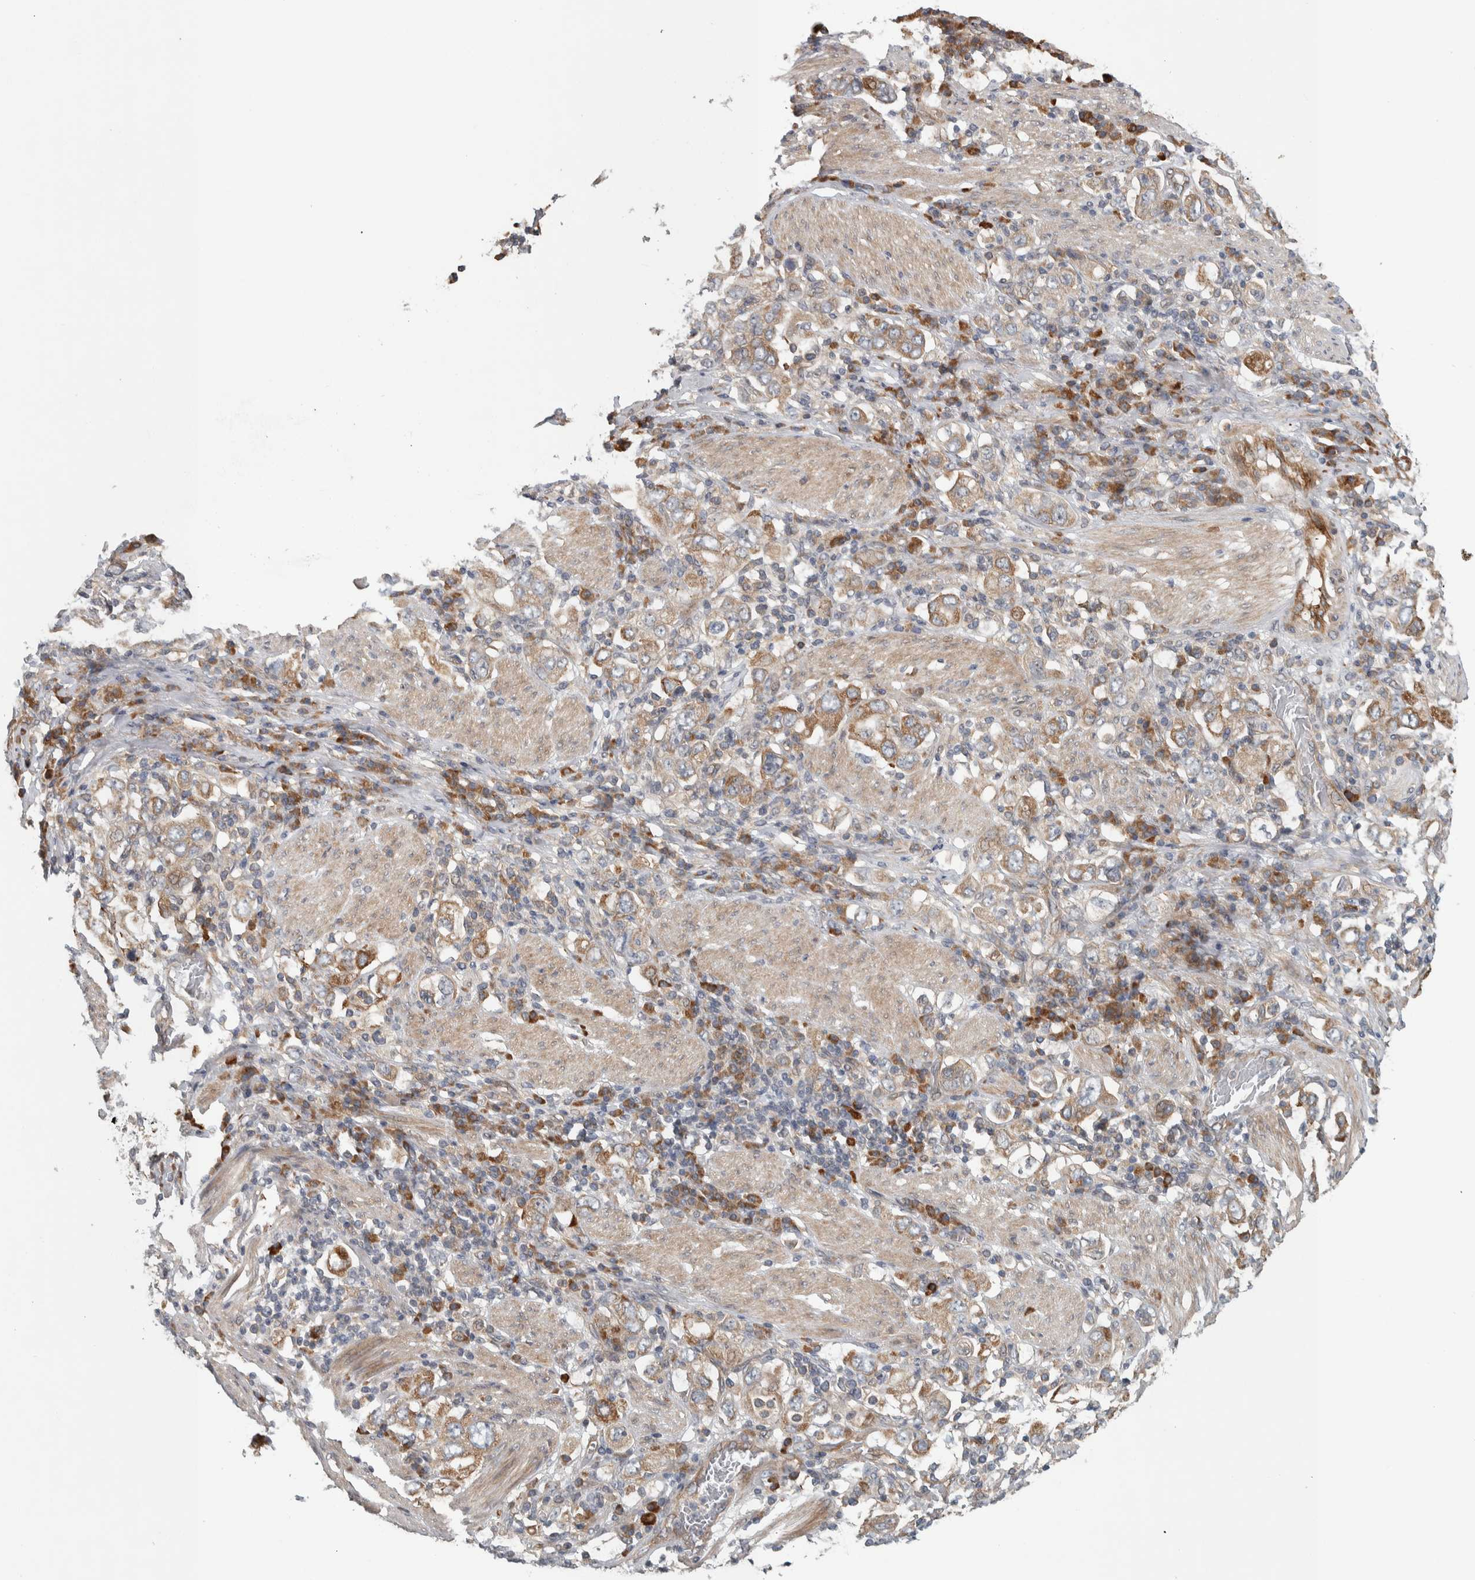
{"staining": {"intensity": "moderate", "quantity": "25%-75%", "location": "cytoplasmic/membranous"}, "tissue": "stomach cancer", "cell_type": "Tumor cells", "image_type": "cancer", "snomed": [{"axis": "morphology", "description": "Adenocarcinoma, NOS"}, {"axis": "topography", "description": "Stomach, upper"}], "caption": "DAB (3,3'-diaminobenzidine) immunohistochemical staining of human adenocarcinoma (stomach) demonstrates moderate cytoplasmic/membranous protein staining in approximately 25%-75% of tumor cells.", "gene": "TBC1D31", "patient": {"sex": "male", "age": 62}}